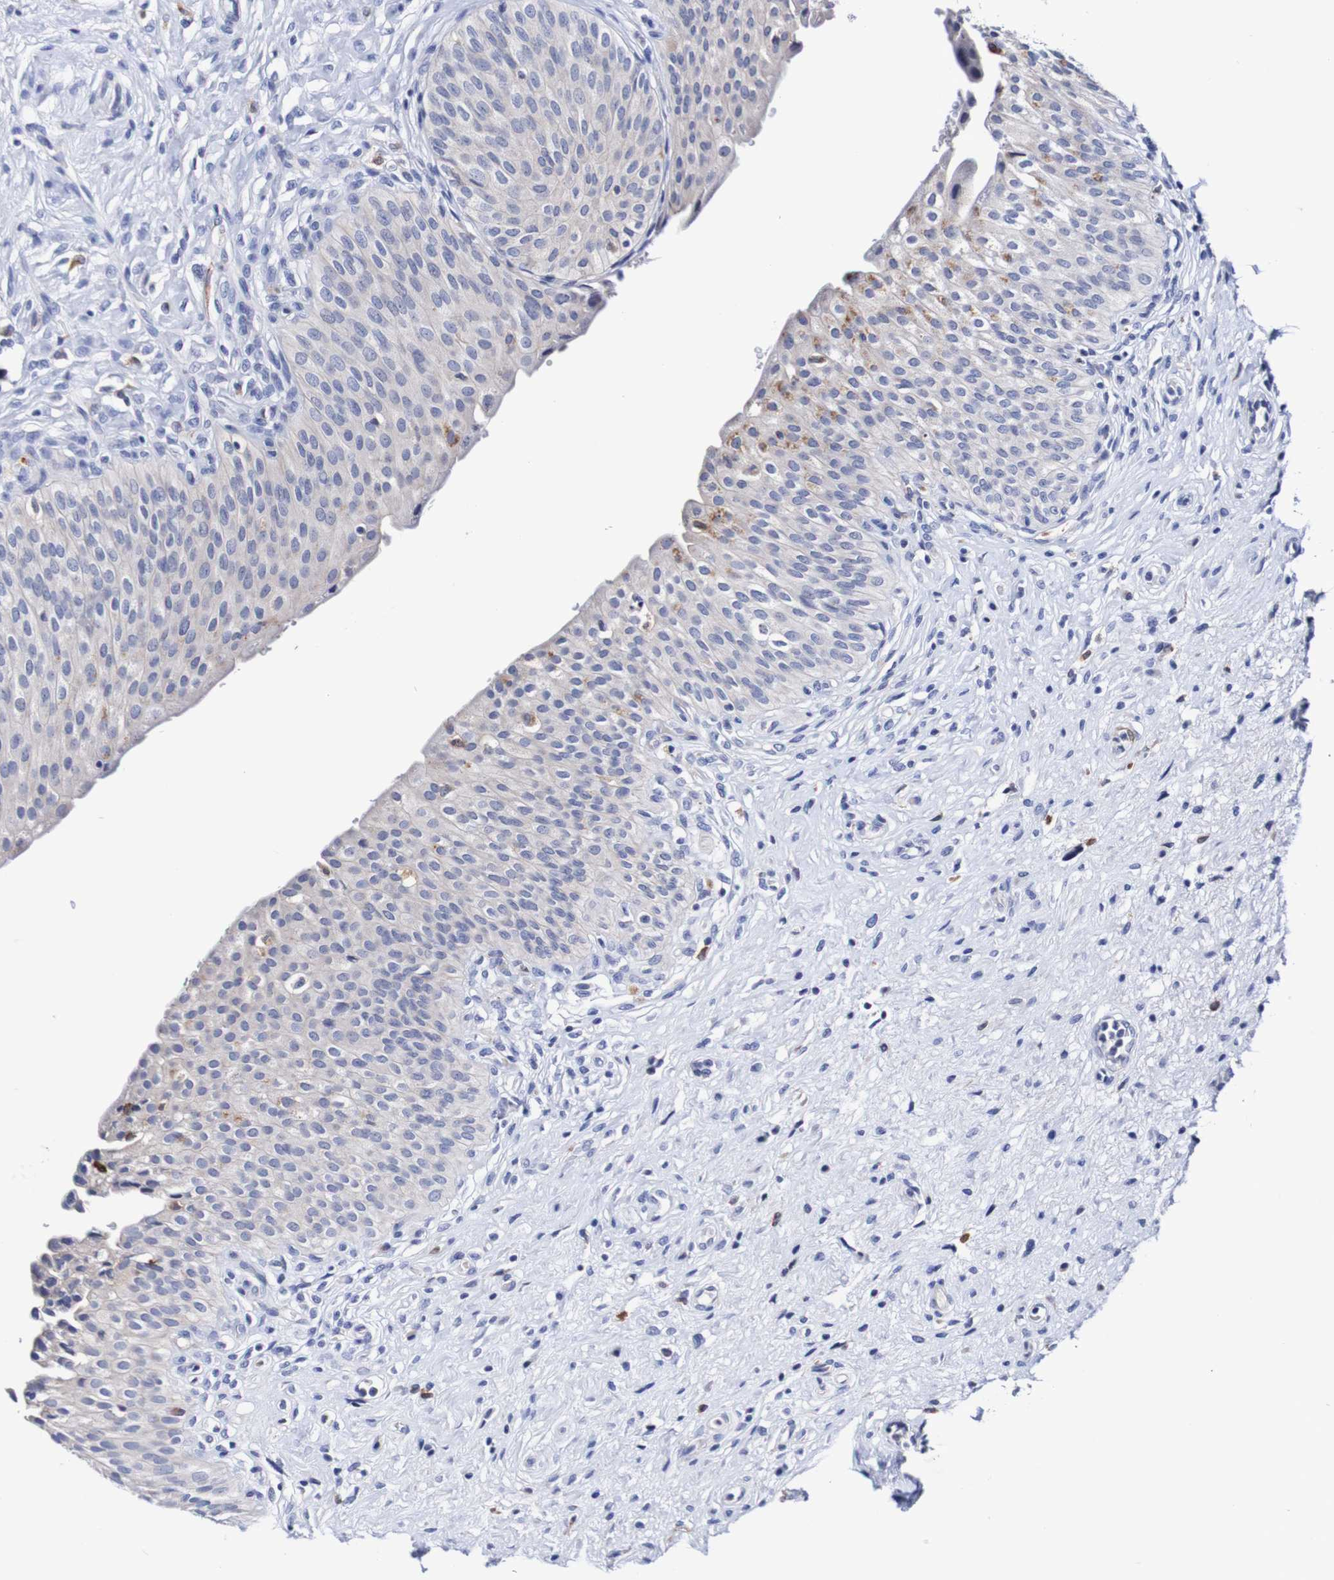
{"staining": {"intensity": "negative", "quantity": "none", "location": "none"}, "tissue": "urinary bladder", "cell_type": "Urothelial cells", "image_type": "normal", "snomed": [{"axis": "morphology", "description": "Normal tissue, NOS"}, {"axis": "topography", "description": "Urinary bladder"}], "caption": "This is an immunohistochemistry photomicrograph of normal urinary bladder. There is no positivity in urothelial cells.", "gene": "SEZ6", "patient": {"sex": "male", "age": 46}}